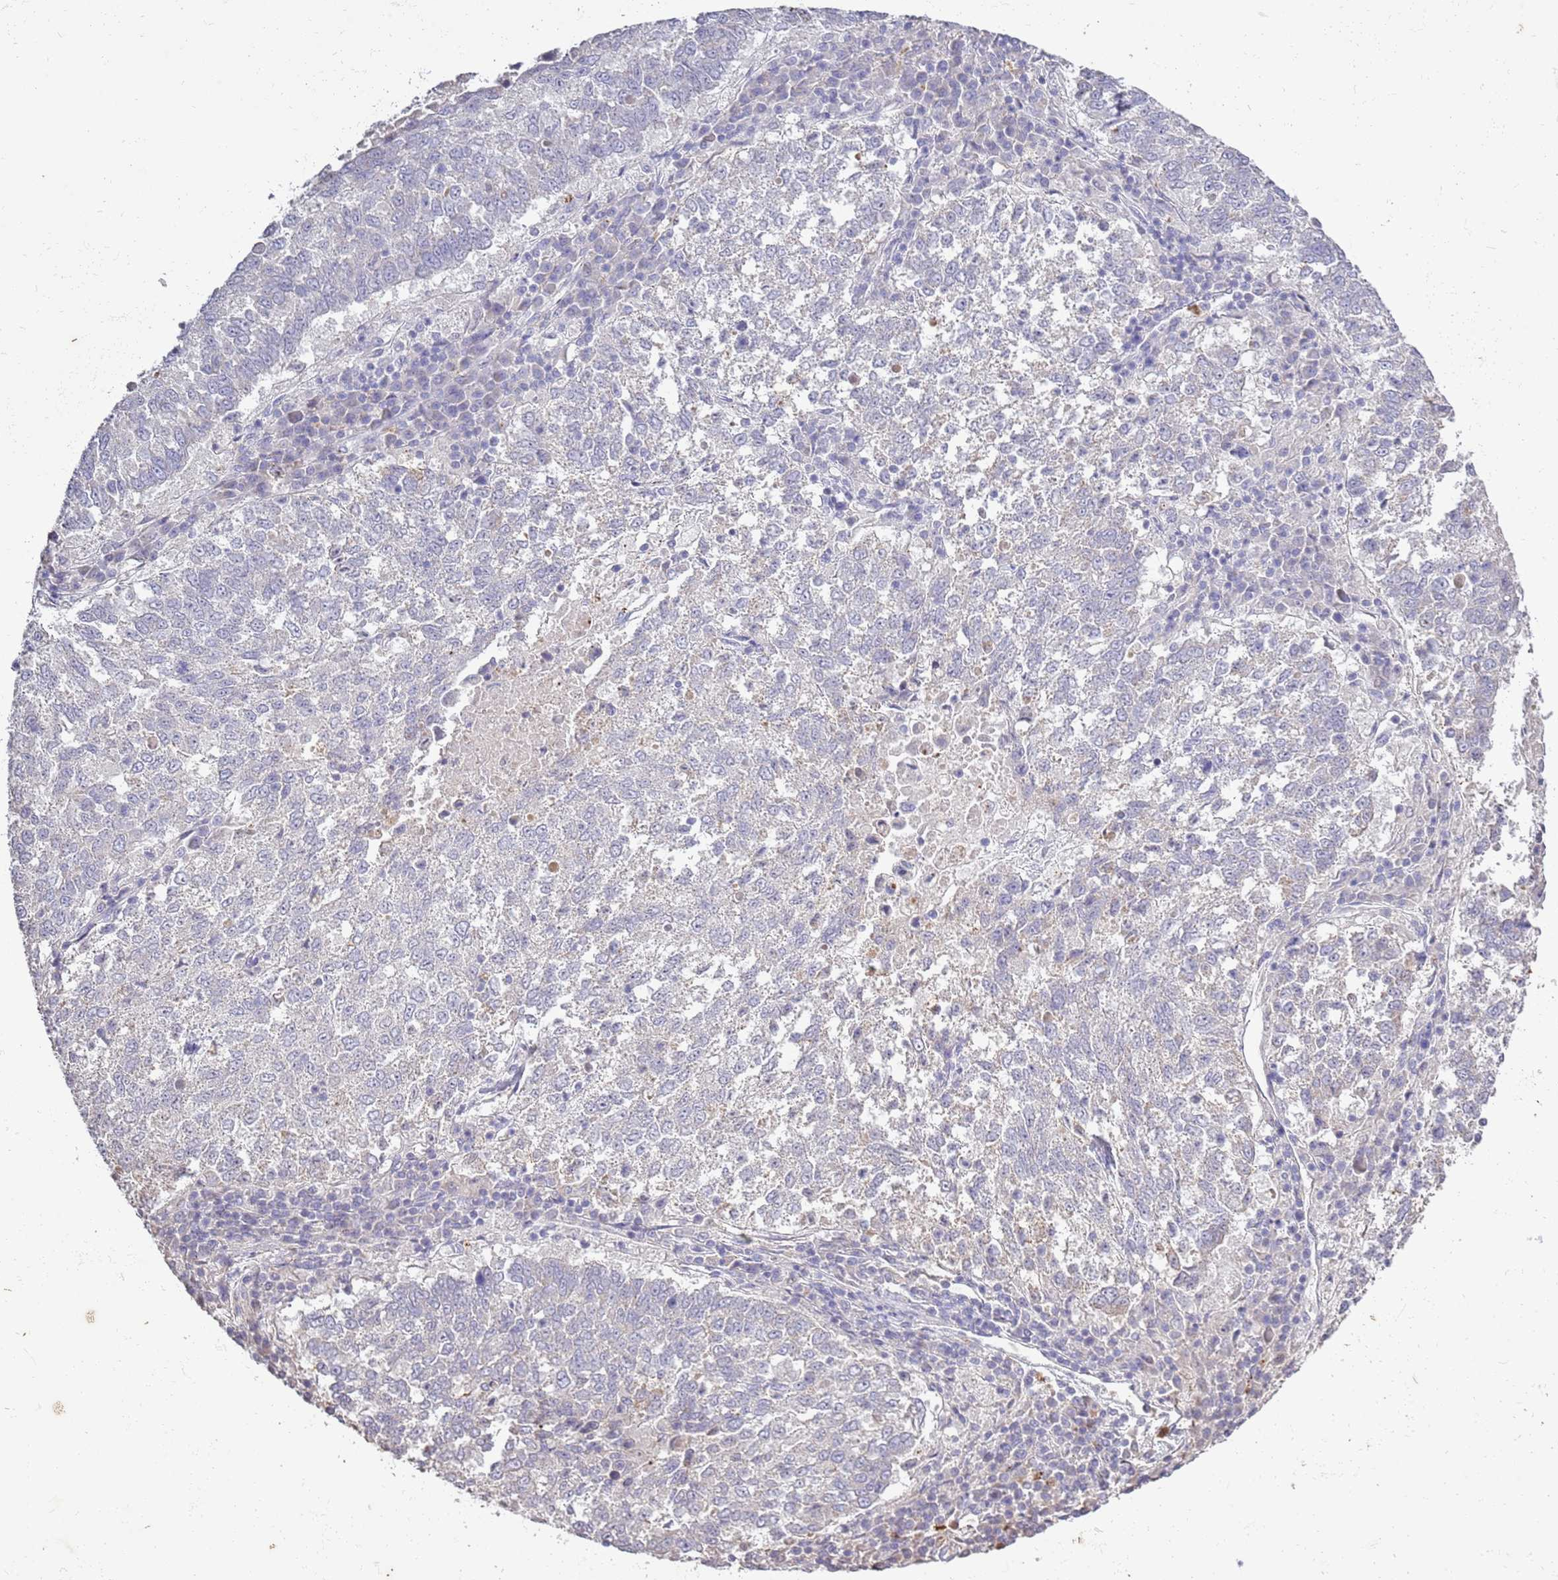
{"staining": {"intensity": "negative", "quantity": "none", "location": "none"}, "tissue": "lung cancer", "cell_type": "Tumor cells", "image_type": "cancer", "snomed": [{"axis": "morphology", "description": "Squamous cell carcinoma, NOS"}, {"axis": "topography", "description": "Lung"}], "caption": "Tumor cells show no significant protein positivity in squamous cell carcinoma (lung).", "gene": "P2RY13", "patient": {"sex": "male", "age": 73}}